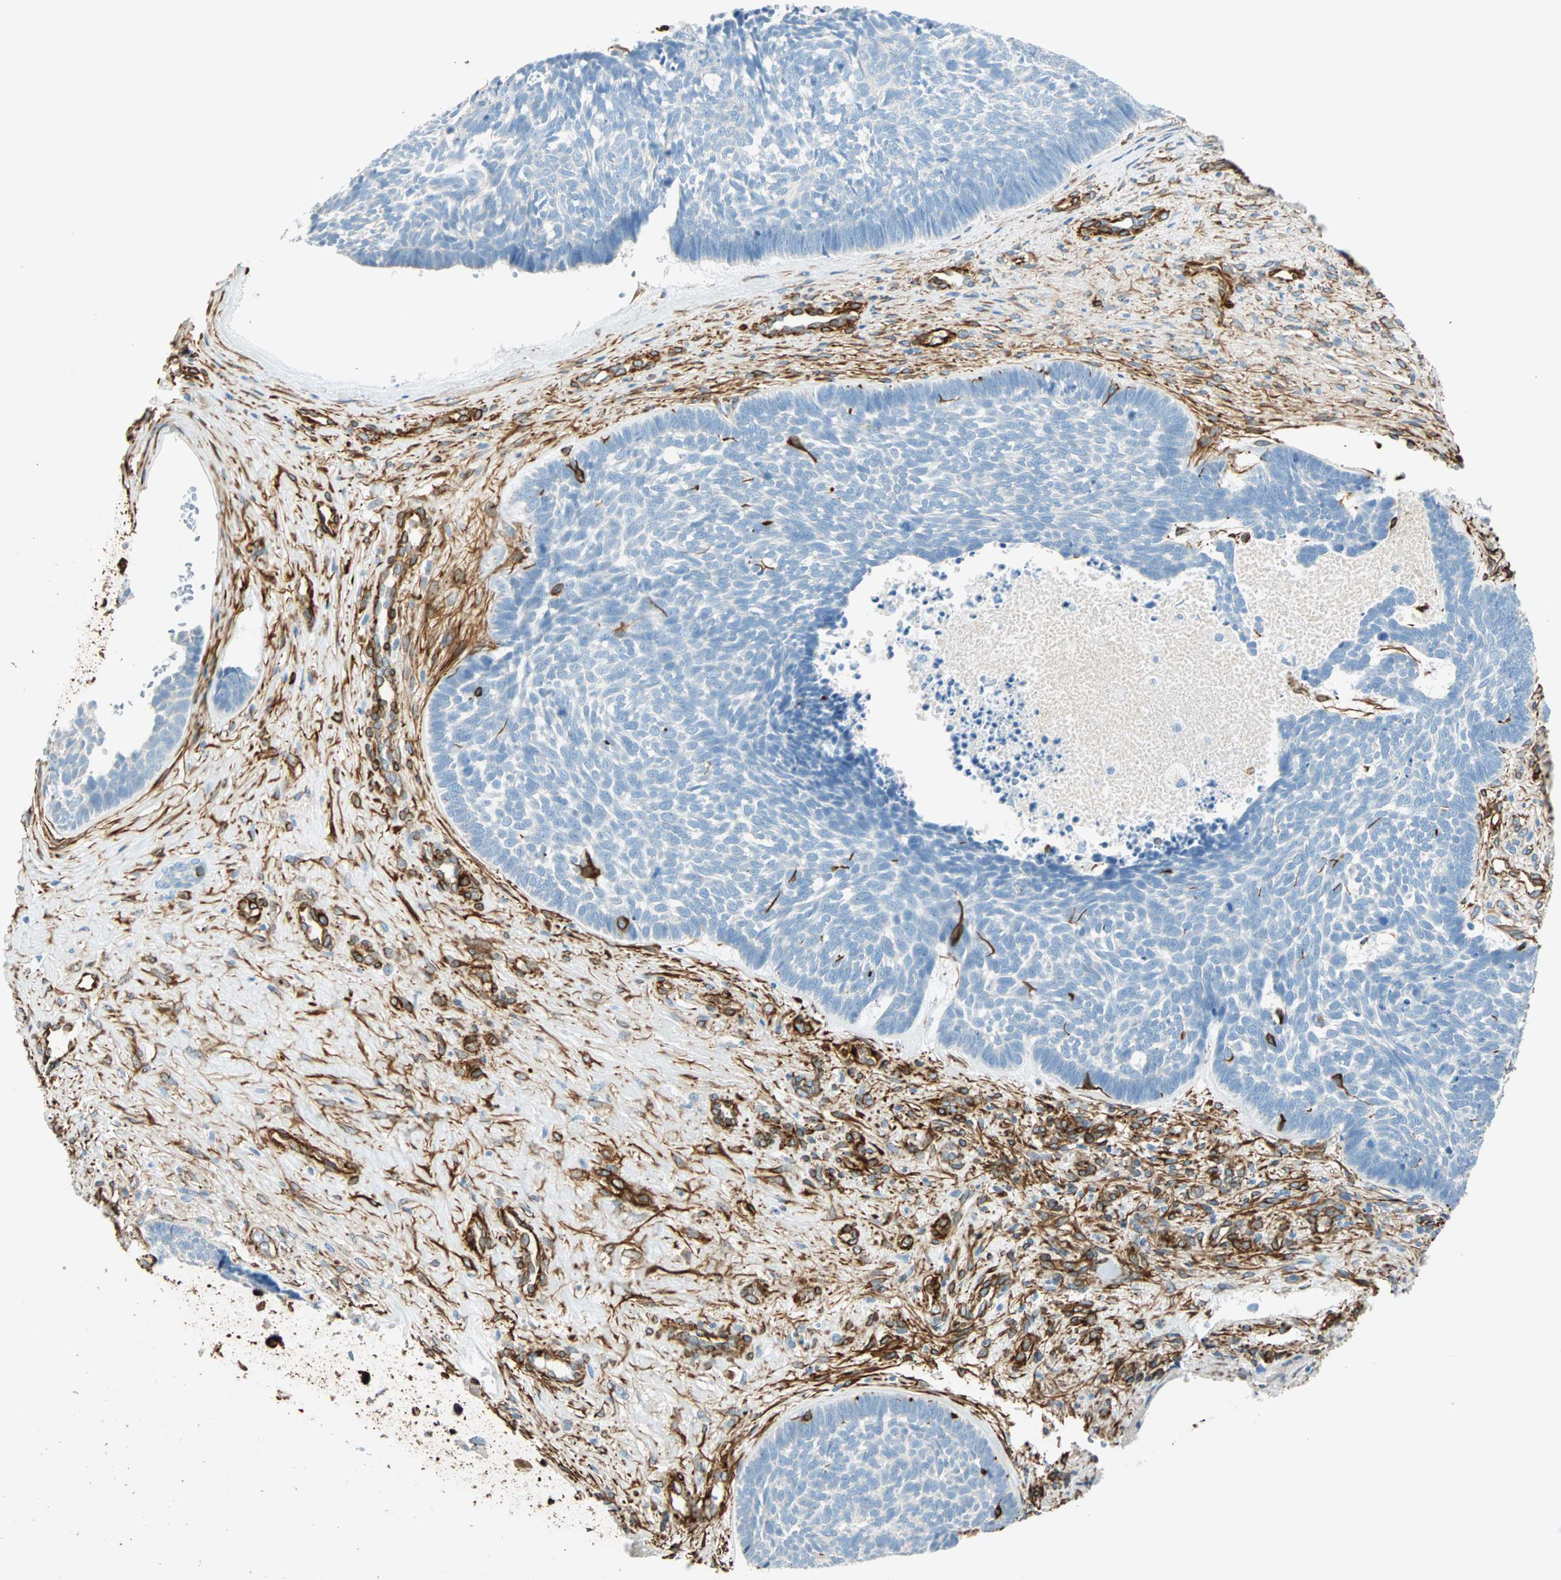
{"staining": {"intensity": "negative", "quantity": "none", "location": "none"}, "tissue": "skin cancer", "cell_type": "Tumor cells", "image_type": "cancer", "snomed": [{"axis": "morphology", "description": "Basal cell carcinoma"}, {"axis": "topography", "description": "Skin"}], "caption": "IHC photomicrograph of neoplastic tissue: skin cancer (basal cell carcinoma) stained with DAB (3,3'-diaminobenzidine) displays no significant protein staining in tumor cells.", "gene": "NES", "patient": {"sex": "male", "age": 84}}